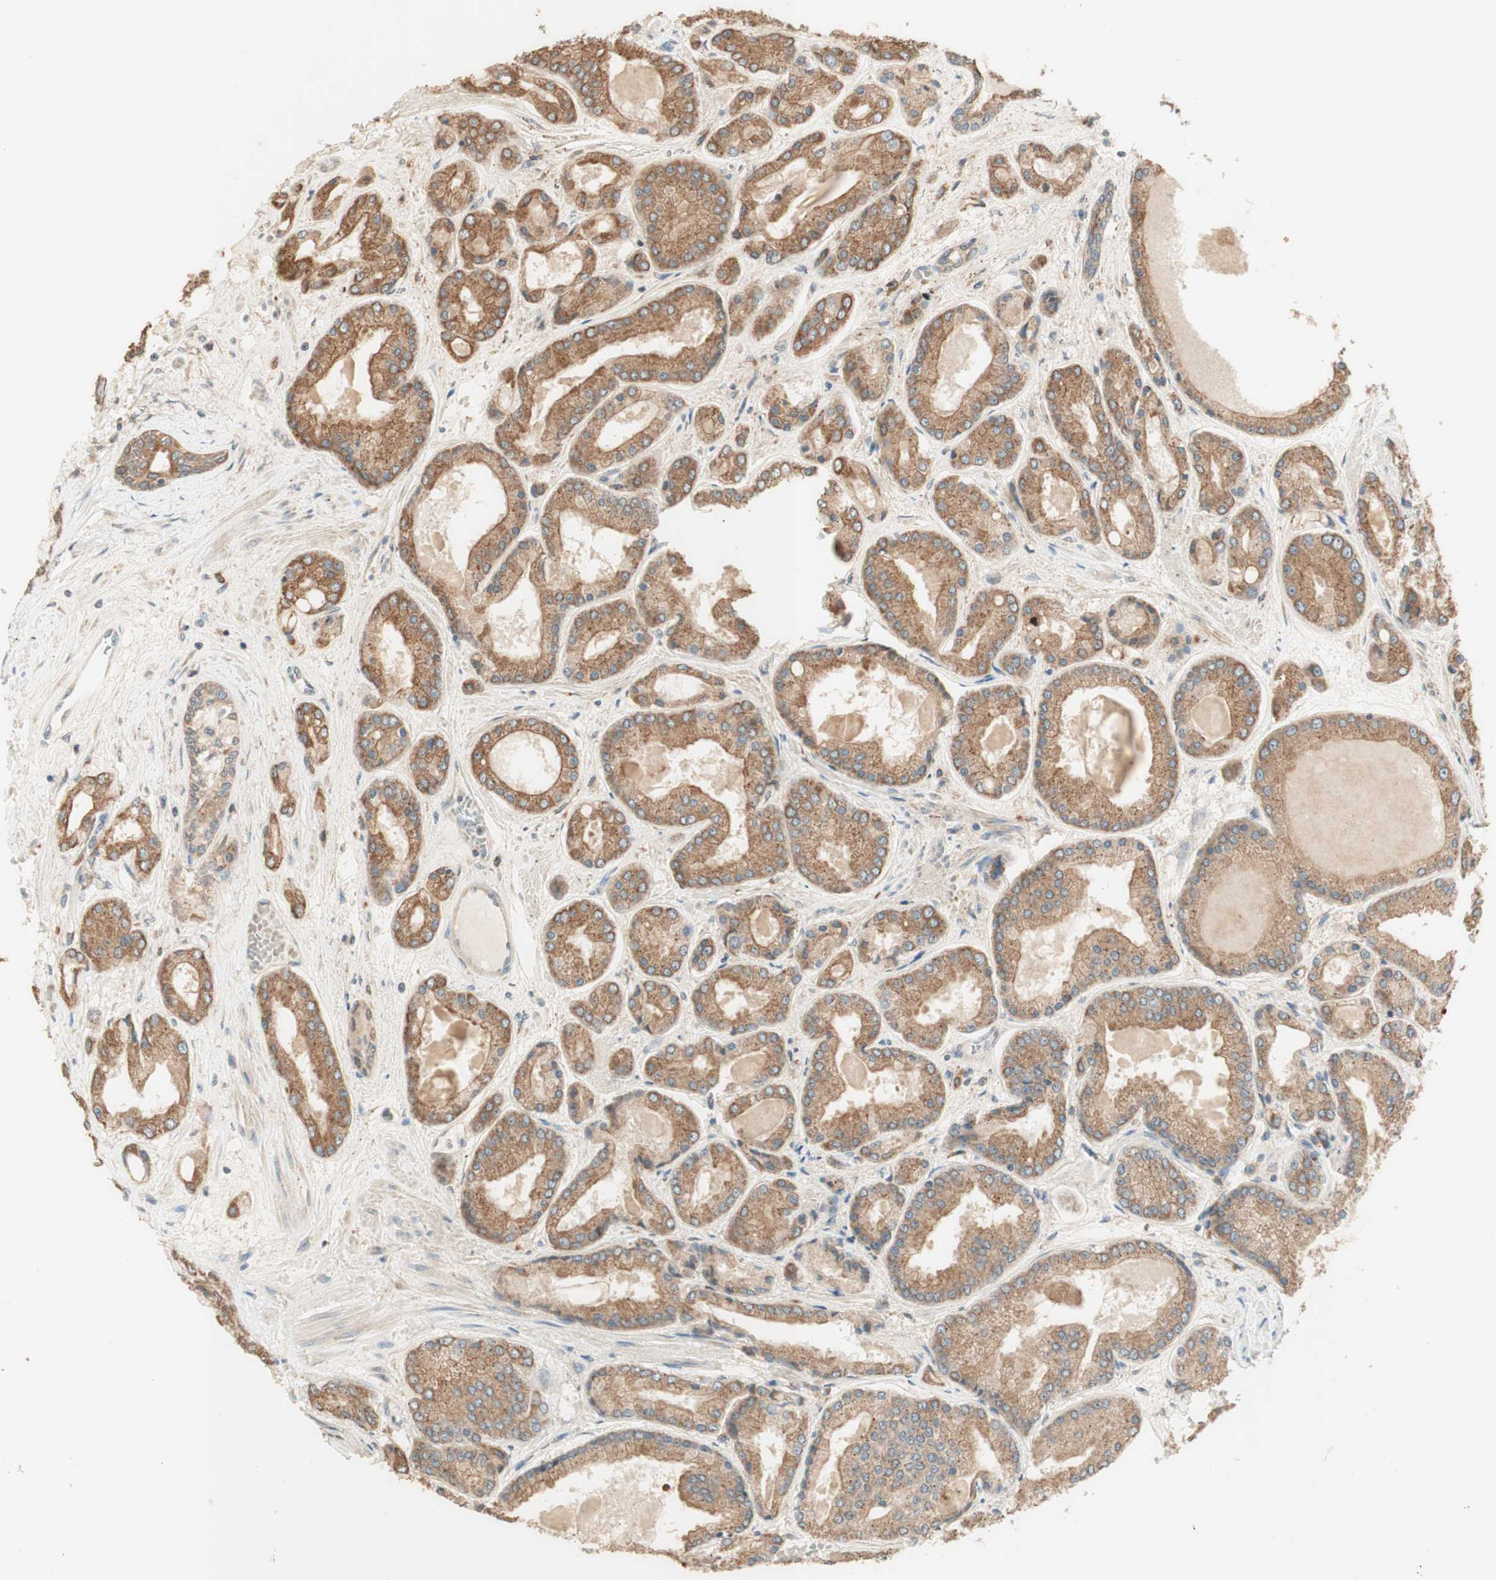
{"staining": {"intensity": "moderate", "quantity": ">75%", "location": "cytoplasmic/membranous"}, "tissue": "prostate cancer", "cell_type": "Tumor cells", "image_type": "cancer", "snomed": [{"axis": "morphology", "description": "Adenocarcinoma, High grade"}, {"axis": "topography", "description": "Prostate"}], "caption": "Immunohistochemical staining of human adenocarcinoma (high-grade) (prostate) exhibits medium levels of moderate cytoplasmic/membranous expression in about >75% of tumor cells.", "gene": "CLCN2", "patient": {"sex": "male", "age": 59}}